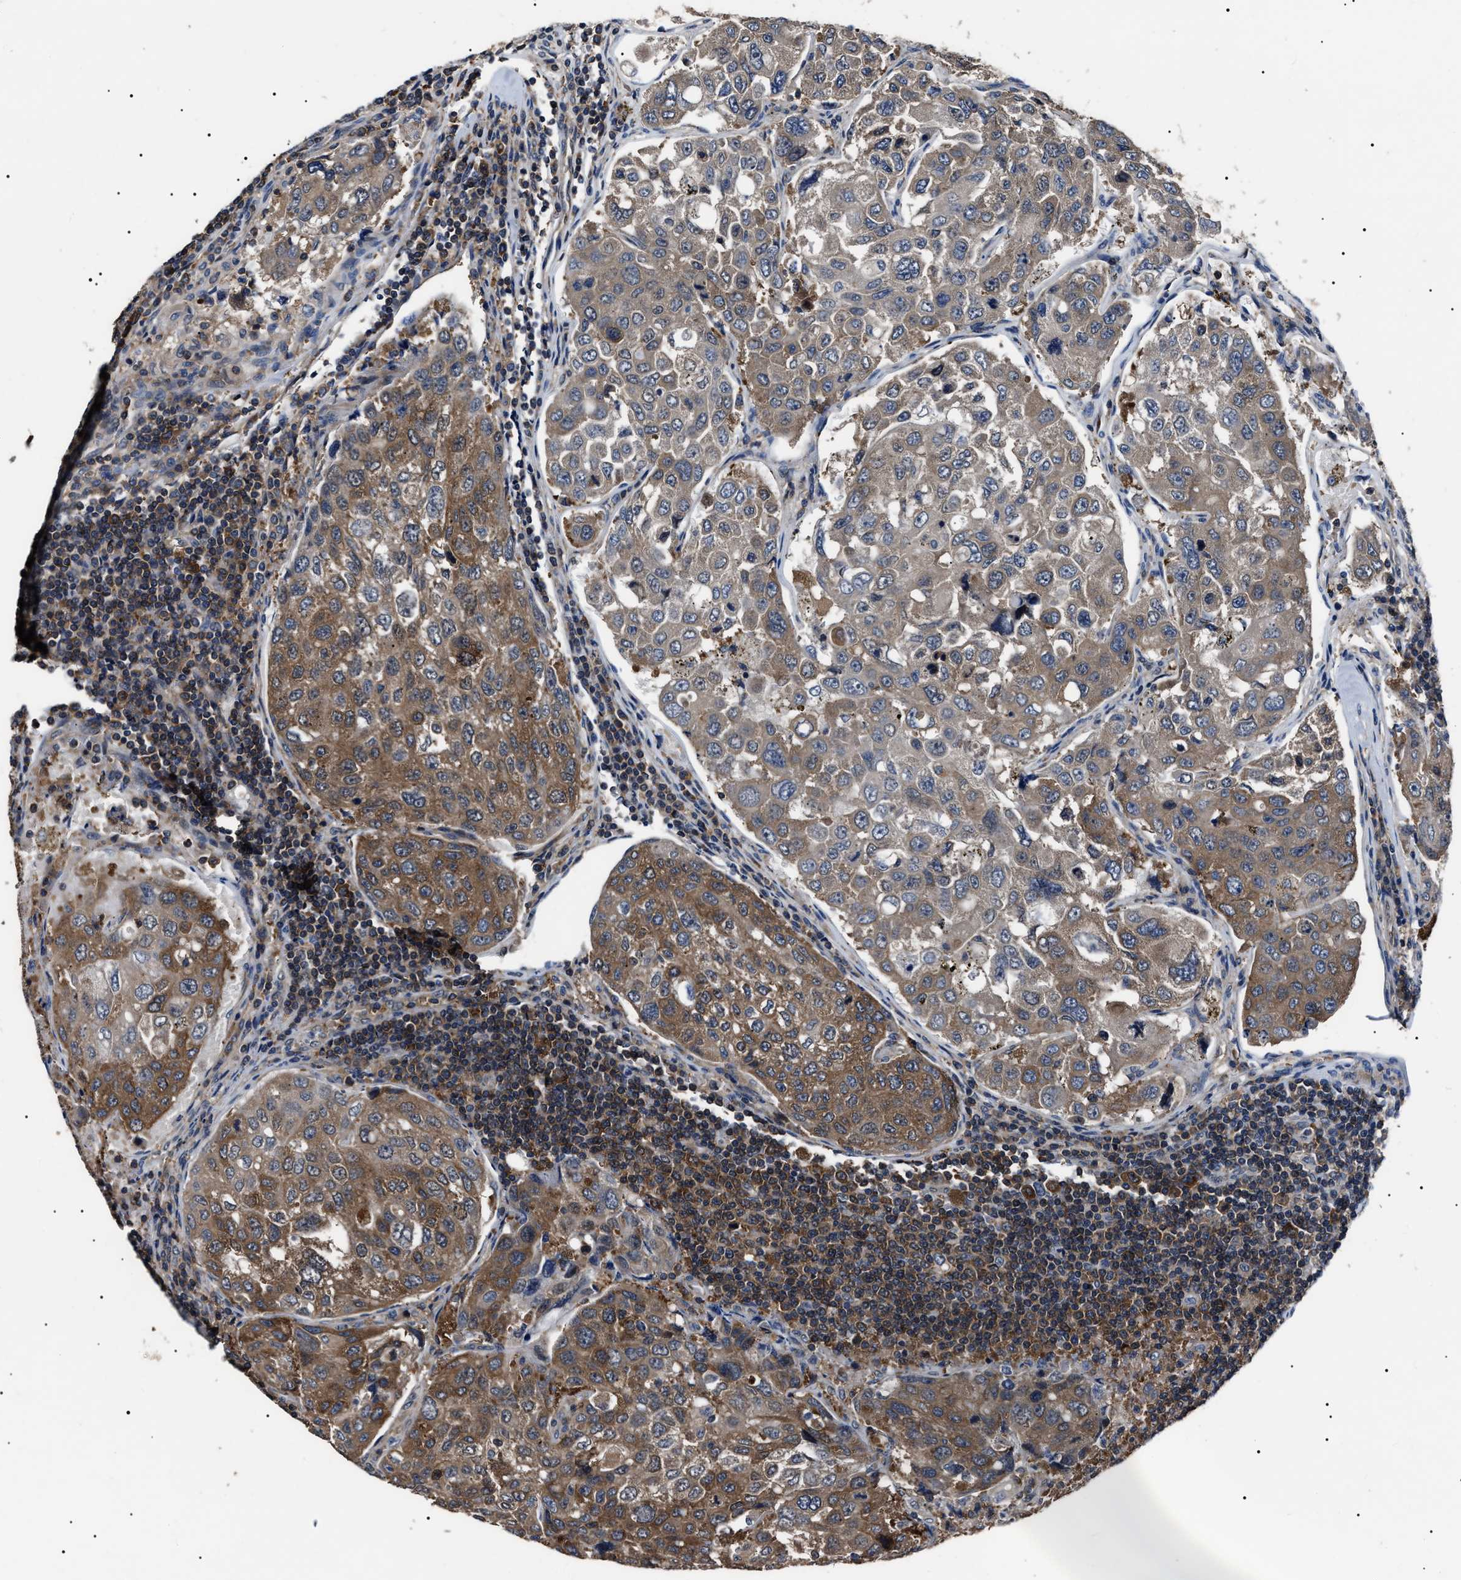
{"staining": {"intensity": "moderate", "quantity": "25%-75%", "location": "cytoplasmic/membranous"}, "tissue": "urothelial cancer", "cell_type": "Tumor cells", "image_type": "cancer", "snomed": [{"axis": "morphology", "description": "Urothelial carcinoma, High grade"}, {"axis": "topography", "description": "Lymph node"}, {"axis": "topography", "description": "Urinary bladder"}], "caption": "Urothelial cancer stained with a brown dye reveals moderate cytoplasmic/membranous positive expression in approximately 25%-75% of tumor cells.", "gene": "CCT8", "patient": {"sex": "male", "age": 51}}